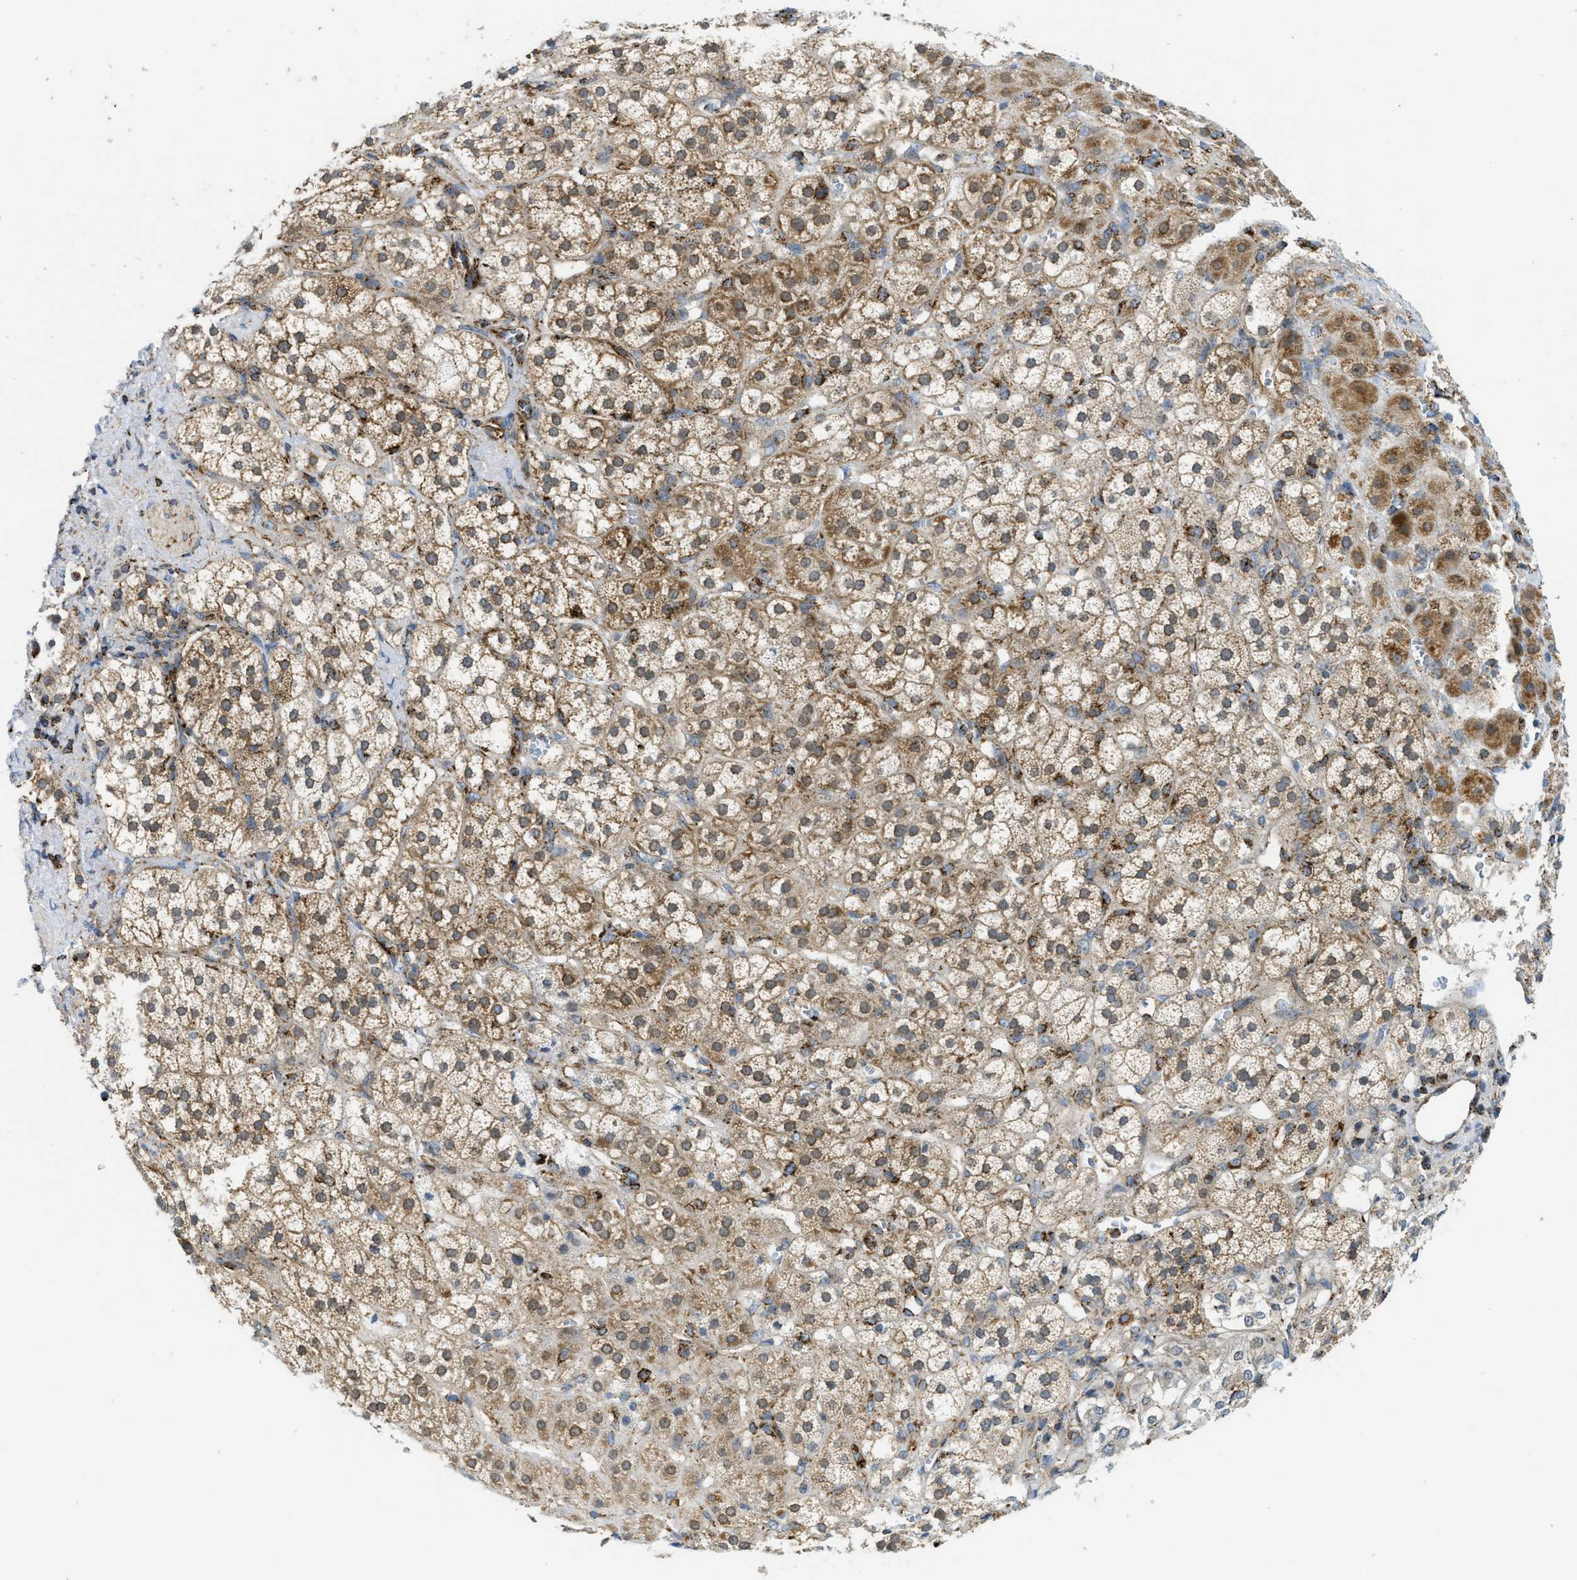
{"staining": {"intensity": "moderate", "quantity": ">75%", "location": "cytoplasmic/membranous"}, "tissue": "adrenal gland", "cell_type": "Glandular cells", "image_type": "normal", "snomed": [{"axis": "morphology", "description": "Normal tissue, NOS"}, {"axis": "topography", "description": "Adrenal gland"}], "caption": "Glandular cells display medium levels of moderate cytoplasmic/membranous staining in approximately >75% of cells in benign adrenal gland.", "gene": "SQOR", "patient": {"sex": "male", "age": 56}}